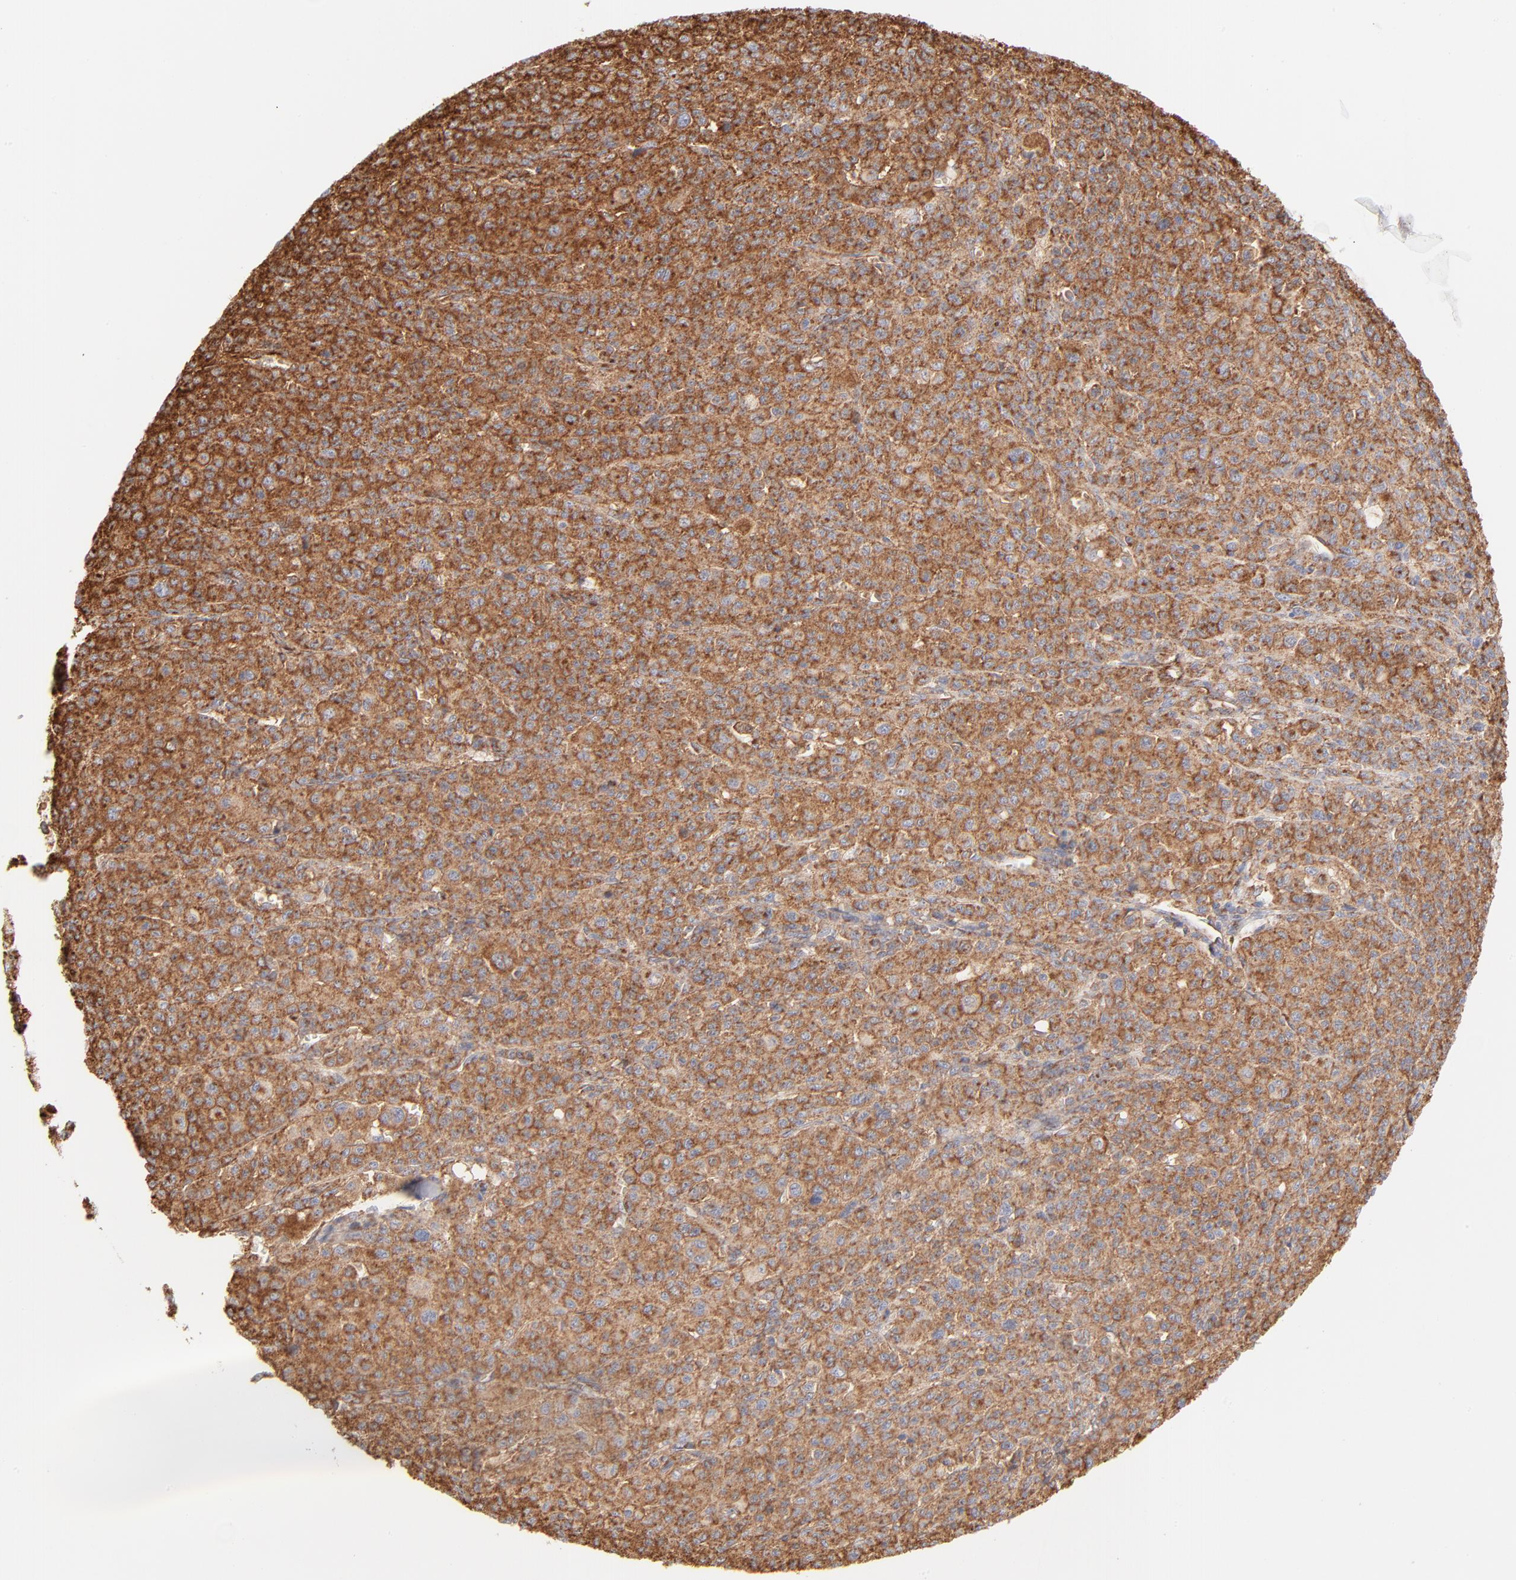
{"staining": {"intensity": "strong", "quantity": ">75%", "location": "cytoplasmic/membranous"}, "tissue": "melanoma", "cell_type": "Tumor cells", "image_type": "cancer", "snomed": [{"axis": "morphology", "description": "Malignant melanoma, Metastatic site"}, {"axis": "topography", "description": "Skin"}], "caption": "The immunohistochemical stain highlights strong cytoplasmic/membranous positivity in tumor cells of melanoma tissue.", "gene": "CLTB", "patient": {"sex": "female", "age": 74}}